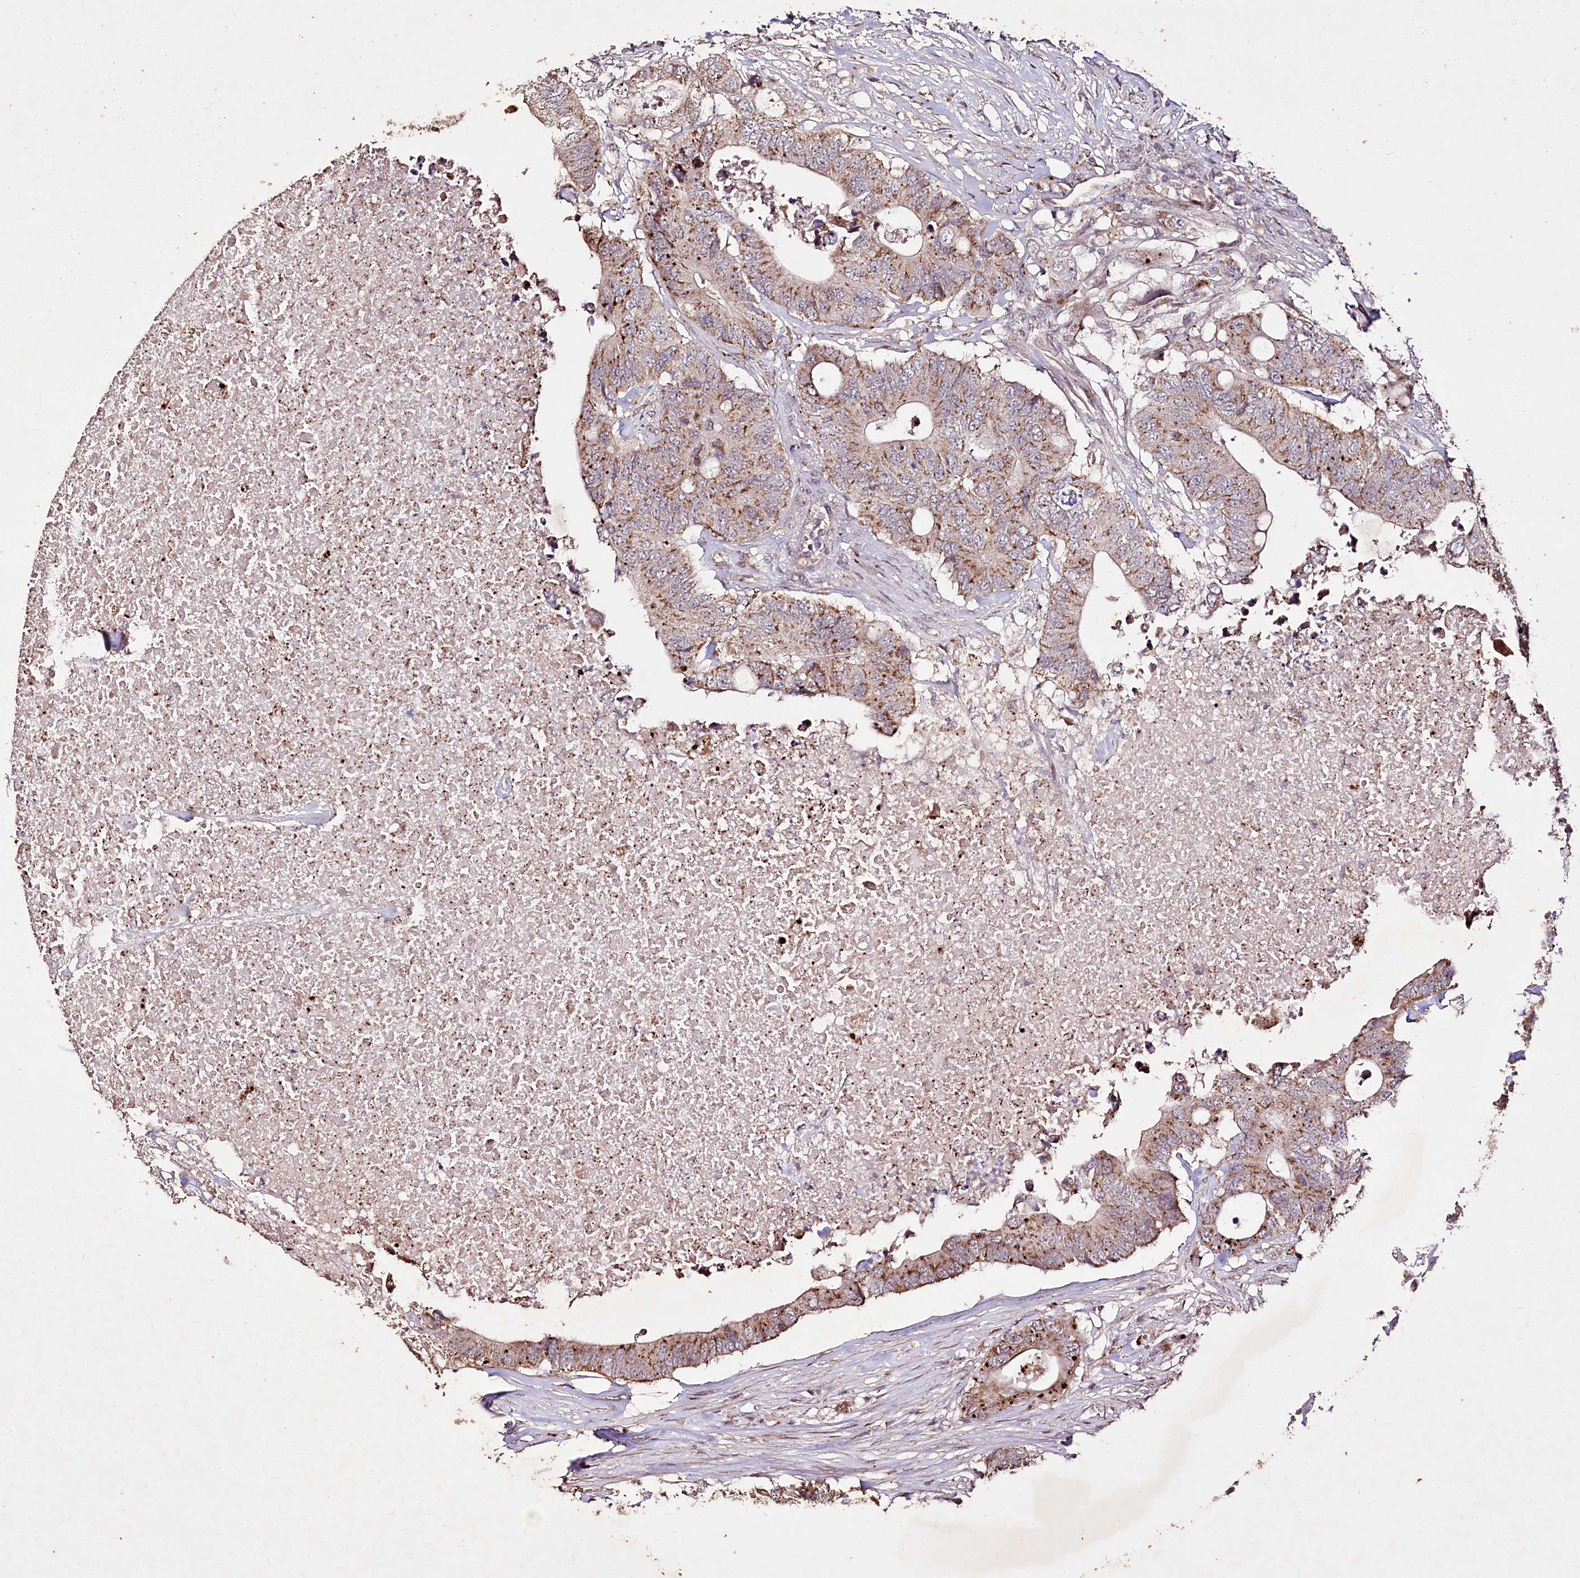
{"staining": {"intensity": "moderate", "quantity": ">75%", "location": "cytoplasmic/membranous"}, "tissue": "colorectal cancer", "cell_type": "Tumor cells", "image_type": "cancer", "snomed": [{"axis": "morphology", "description": "Adenocarcinoma, NOS"}, {"axis": "topography", "description": "Colon"}], "caption": "Immunohistochemical staining of colorectal adenocarcinoma reveals medium levels of moderate cytoplasmic/membranous protein expression in about >75% of tumor cells. The staining was performed using DAB to visualize the protein expression in brown, while the nuclei were stained in blue with hematoxylin (Magnification: 20x).", "gene": "CARD19", "patient": {"sex": "male", "age": 71}}